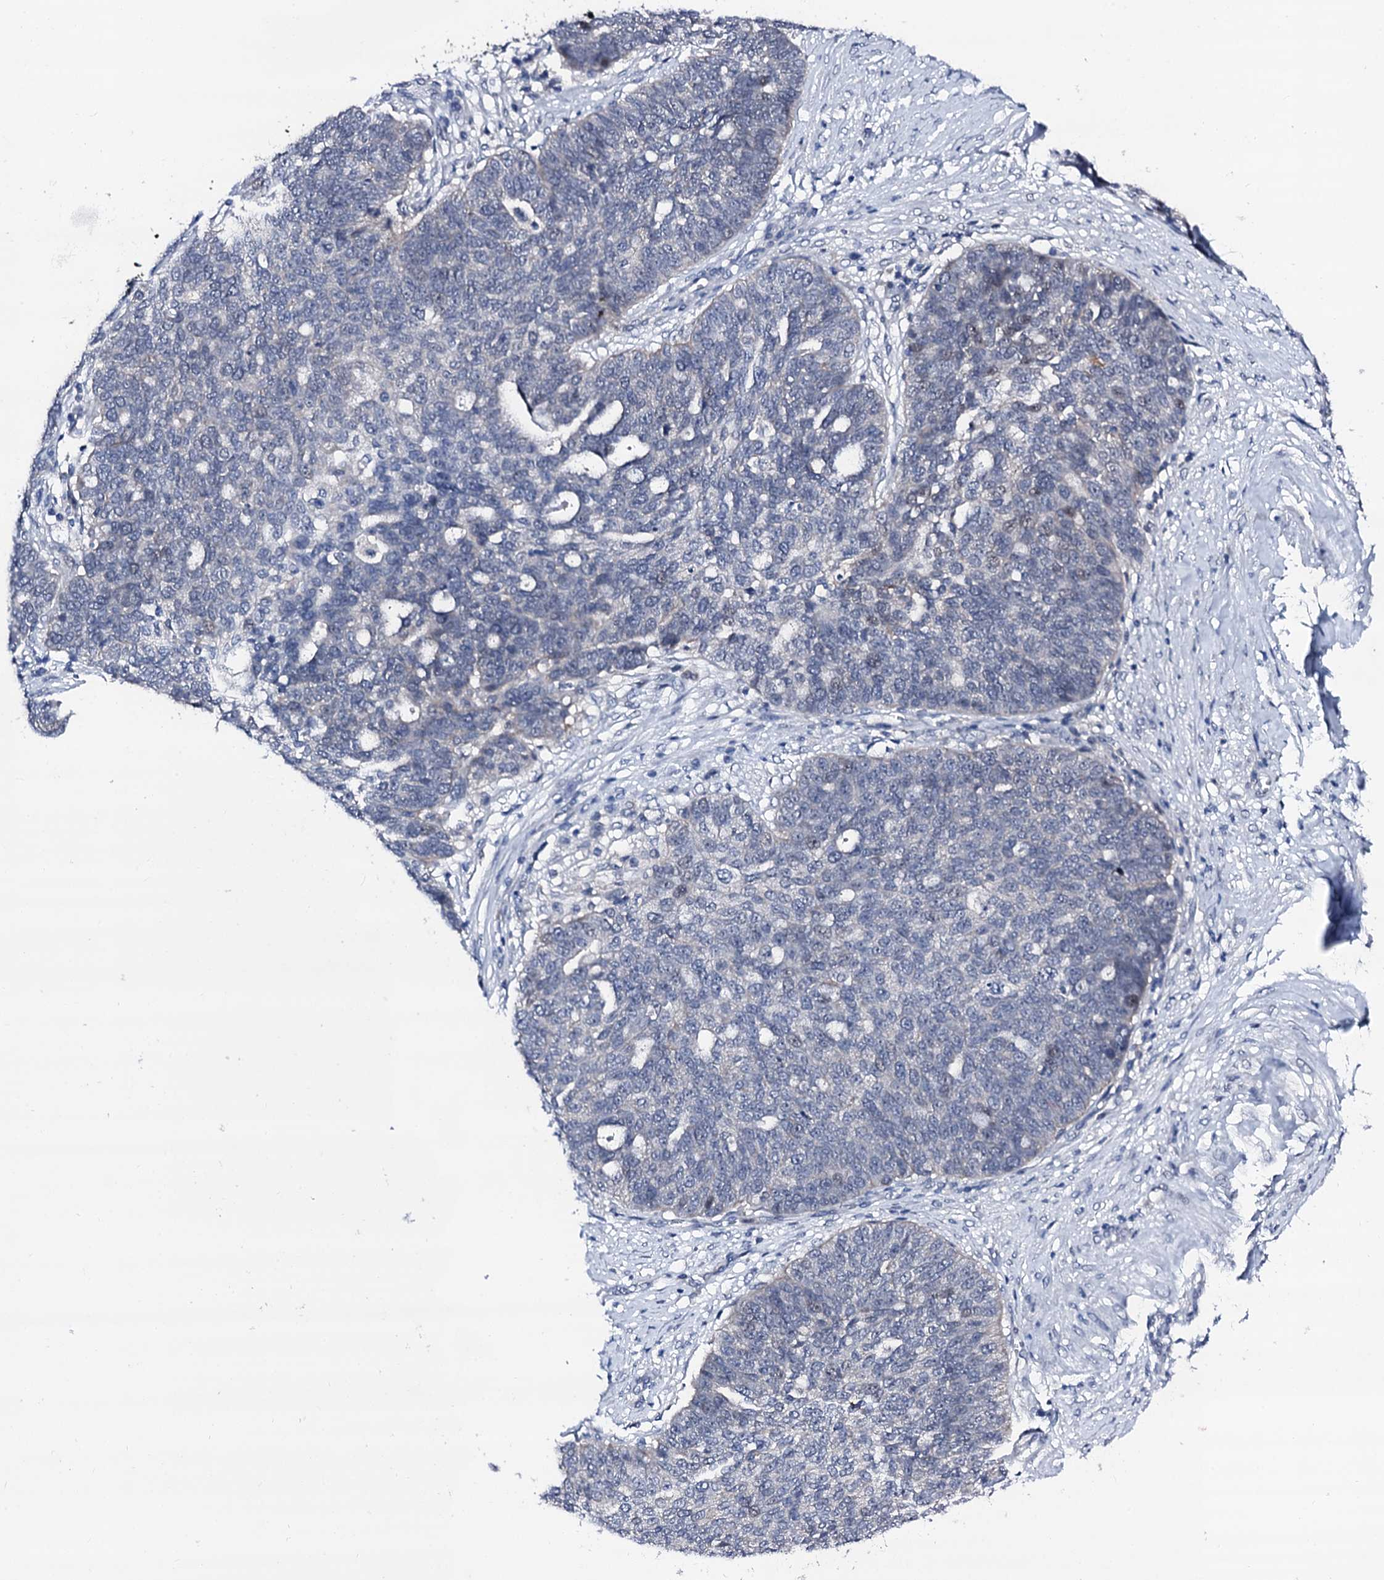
{"staining": {"intensity": "negative", "quantity": "none", "location": "none"}, "tissue": "ovarian cancer", "cell_type": "Tumor cells", "image_type": "cancer", "snomed": [{"axis": "morphology", "description": "Cystadenocarcinoma, serous, NOS"}, {"axis": "topography", "description": "Ovary"}], "caption": "The IHC photomicrograph has no significant expression in tumor cells of ovarian serous cystadenocarcinoma tissue.", "gene": "TRAFD1", "patient": {"sex": "female", "age": 59}}